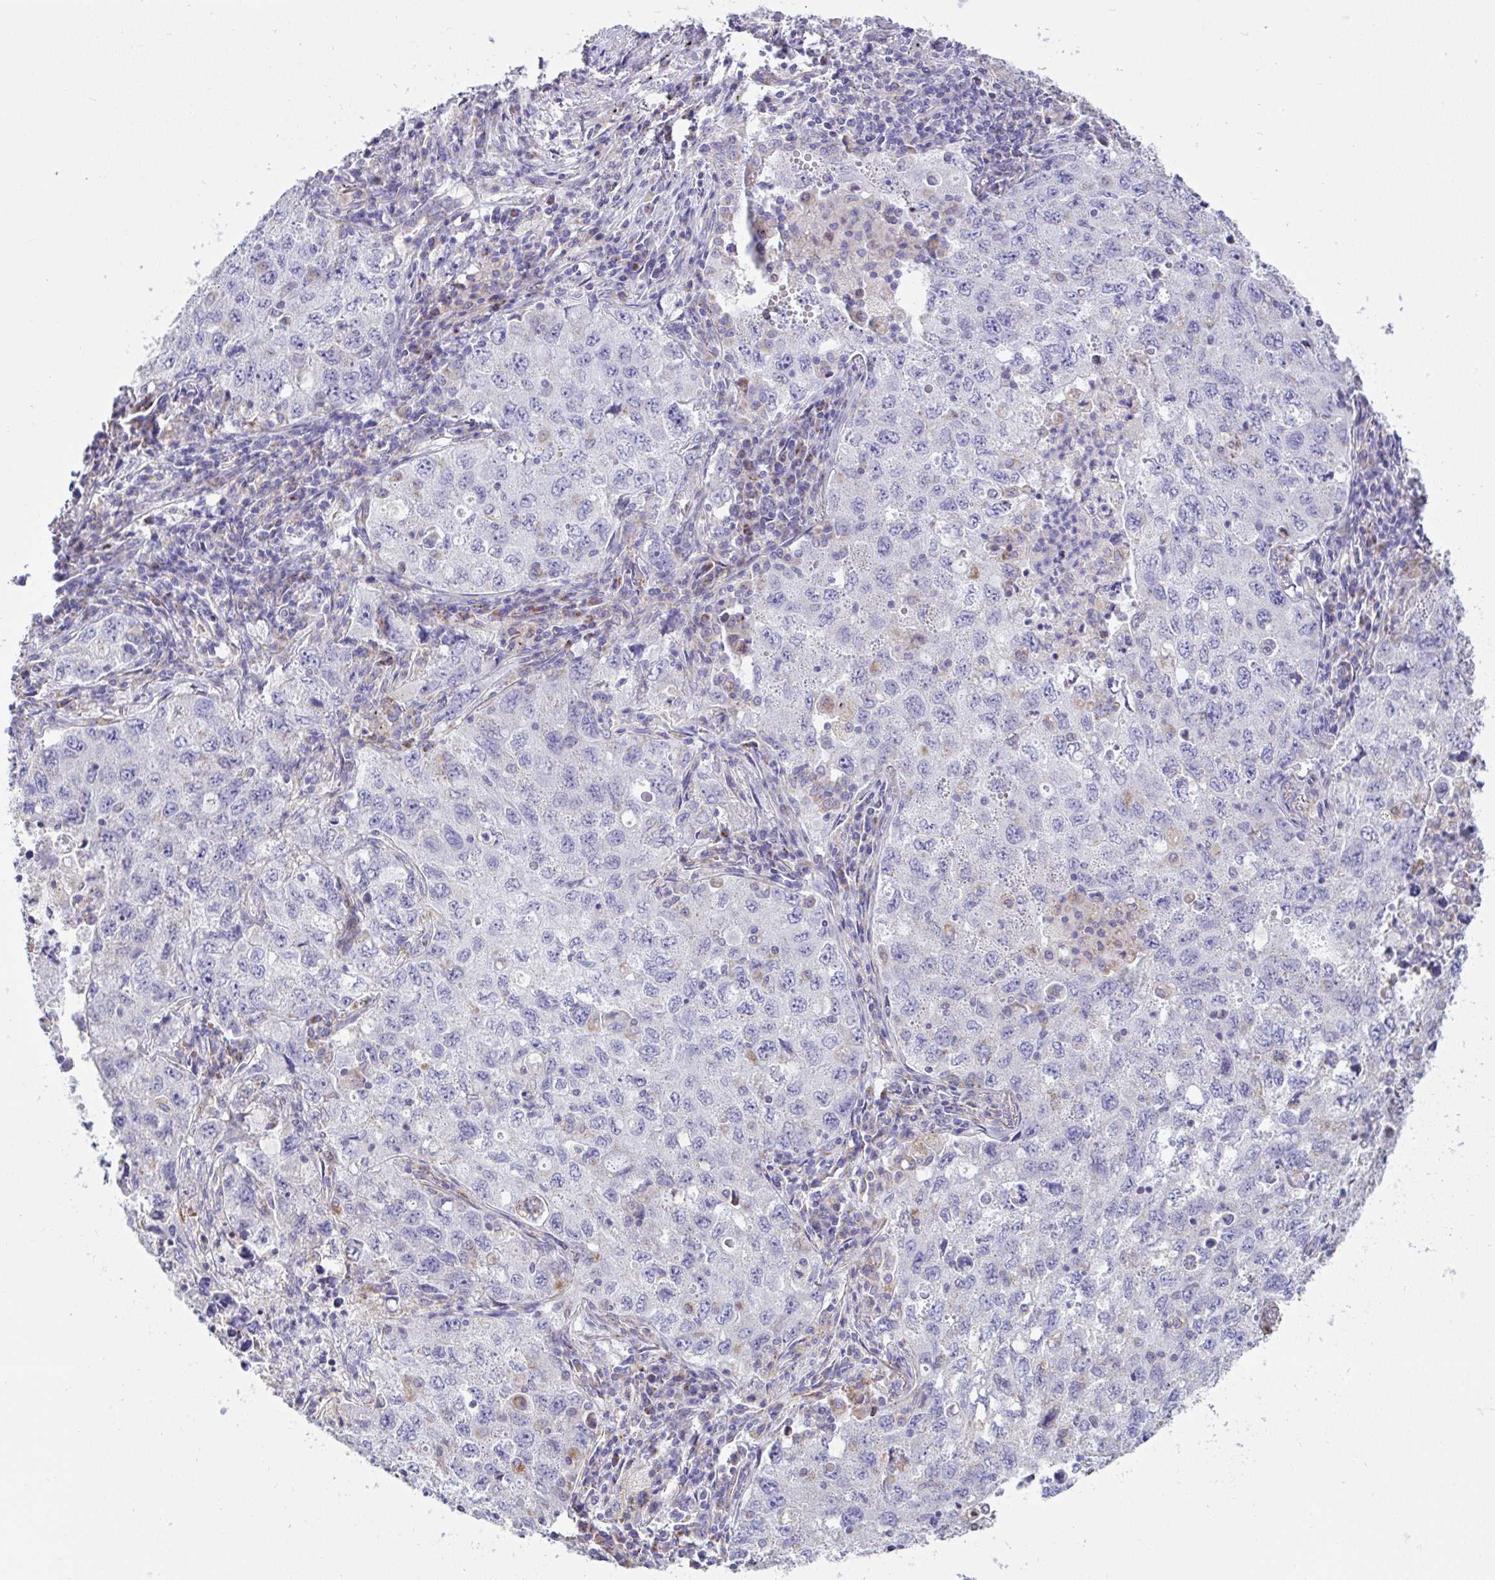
{"staining": {"intensity": "negative", "quantity": "none", "location": "none"}, "tissue": "lung cancer", "cell_type": "Tumor cells", "image_type": "cancer", "snomed": [{"axis": "morphology", "description": "Adenocarcinoma, NOS"}, {"axis": "topography", "description": "Lung"}], "caption": "IHC of adenocarcinoma (lung) exhibits no positivity in tumor cells. The staining is performed using DAB (3,3'-diaminobenzidine) brown chromogen with nuclei counter-stained in using hematoxylin.", "gene": "DOK7", "patient": {"sex": "female", "age": 57}}